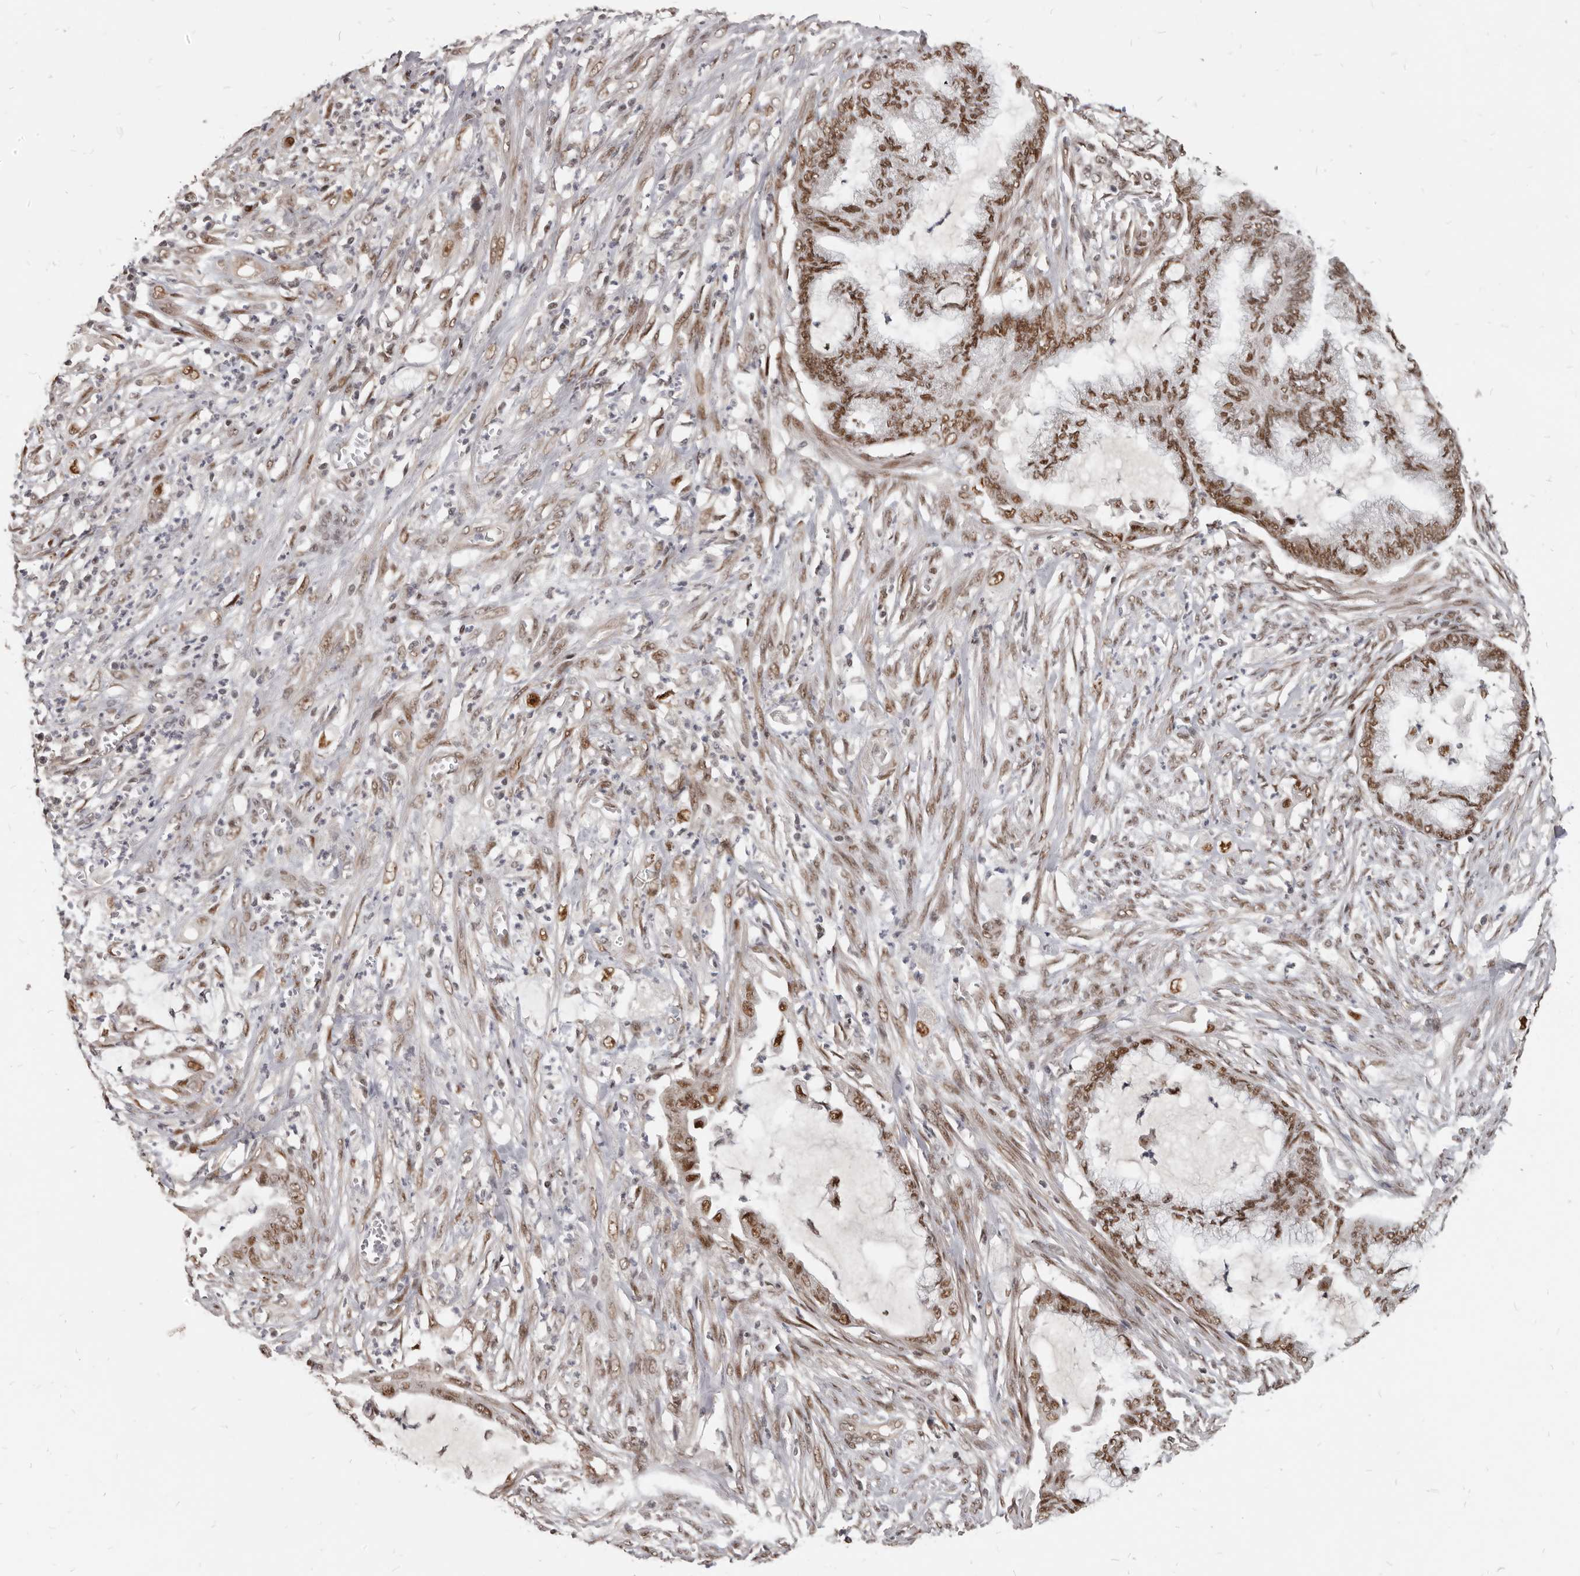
{"staining": {"intensity": "moderate", "quantity": ">75%", "location": "nuclear"}, "tissue": "endometrial cancer", "cell_type": "Tumor cells", "image_type": "cancer", "snomed": [{"axis": "morphology", "description": "Adenocarcinoma, NOS"}, {"axis": "topography", "description": "Endometrium"}], "caption": "Adenocarcinoma (endometrial) stained with a brown dye reveals moderate nuclear positive staining in approximately >75% of tumor cells.", "gene": "ATF5", "patient": {"sex": "female", "age": 86}}